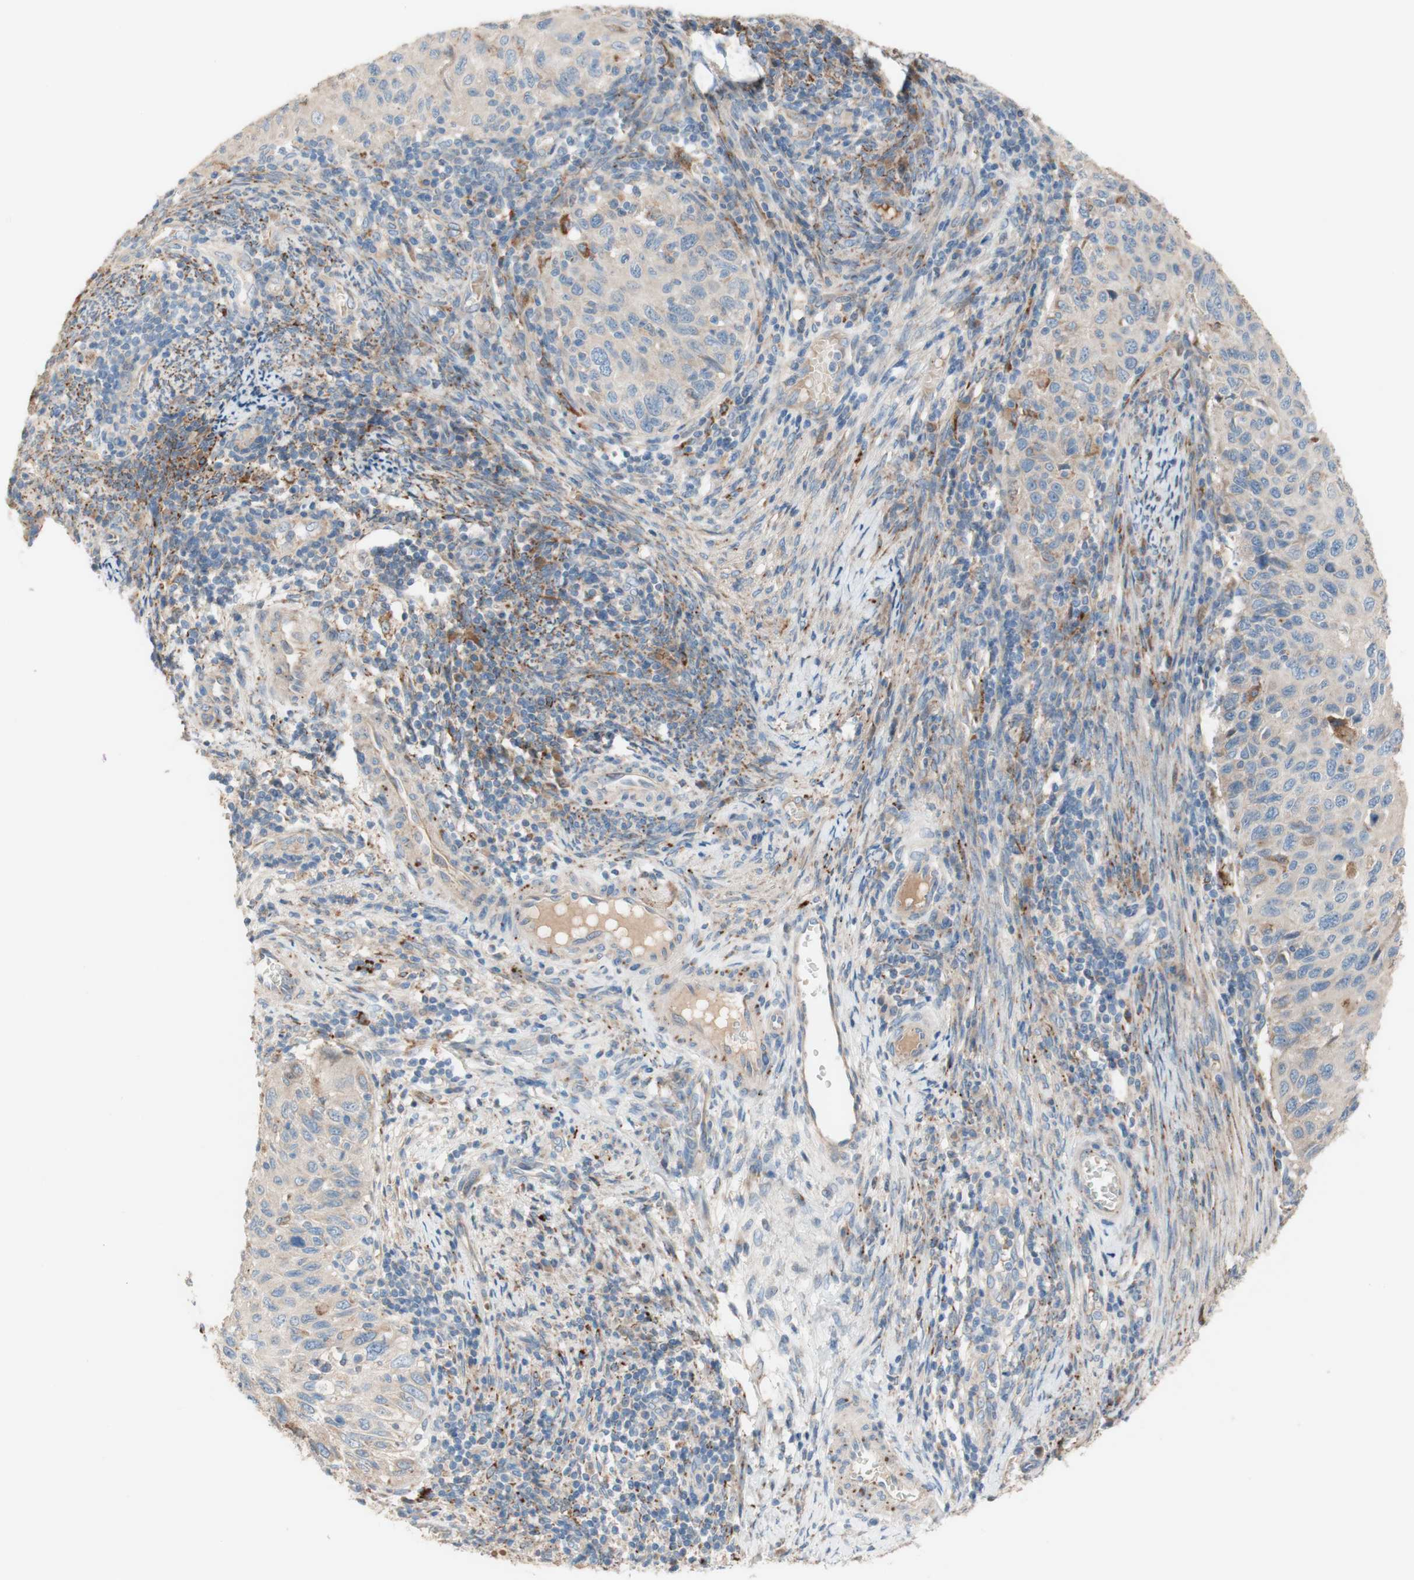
{"staining": {"intensity": "negative", "quantity": "none", "location": "none"}, "tissue": "cervical cancer", "cell_type": "Tumor cells", "image_type": "cancer", "snomed": [{"axis": "morphology", "description": "Squamous cell carcinoma, NOS"}, {"axis": "topography", "description": "Cervix"}], "caption": "Protein analysis of cervical cancer demonstrates no significant positivity in tumor cells. (Immunohistochemistry (ihc), brightfield microscopy, high magnification).", "gene": "PTPN21", "patient": {"sex": "female", "age": 70}}